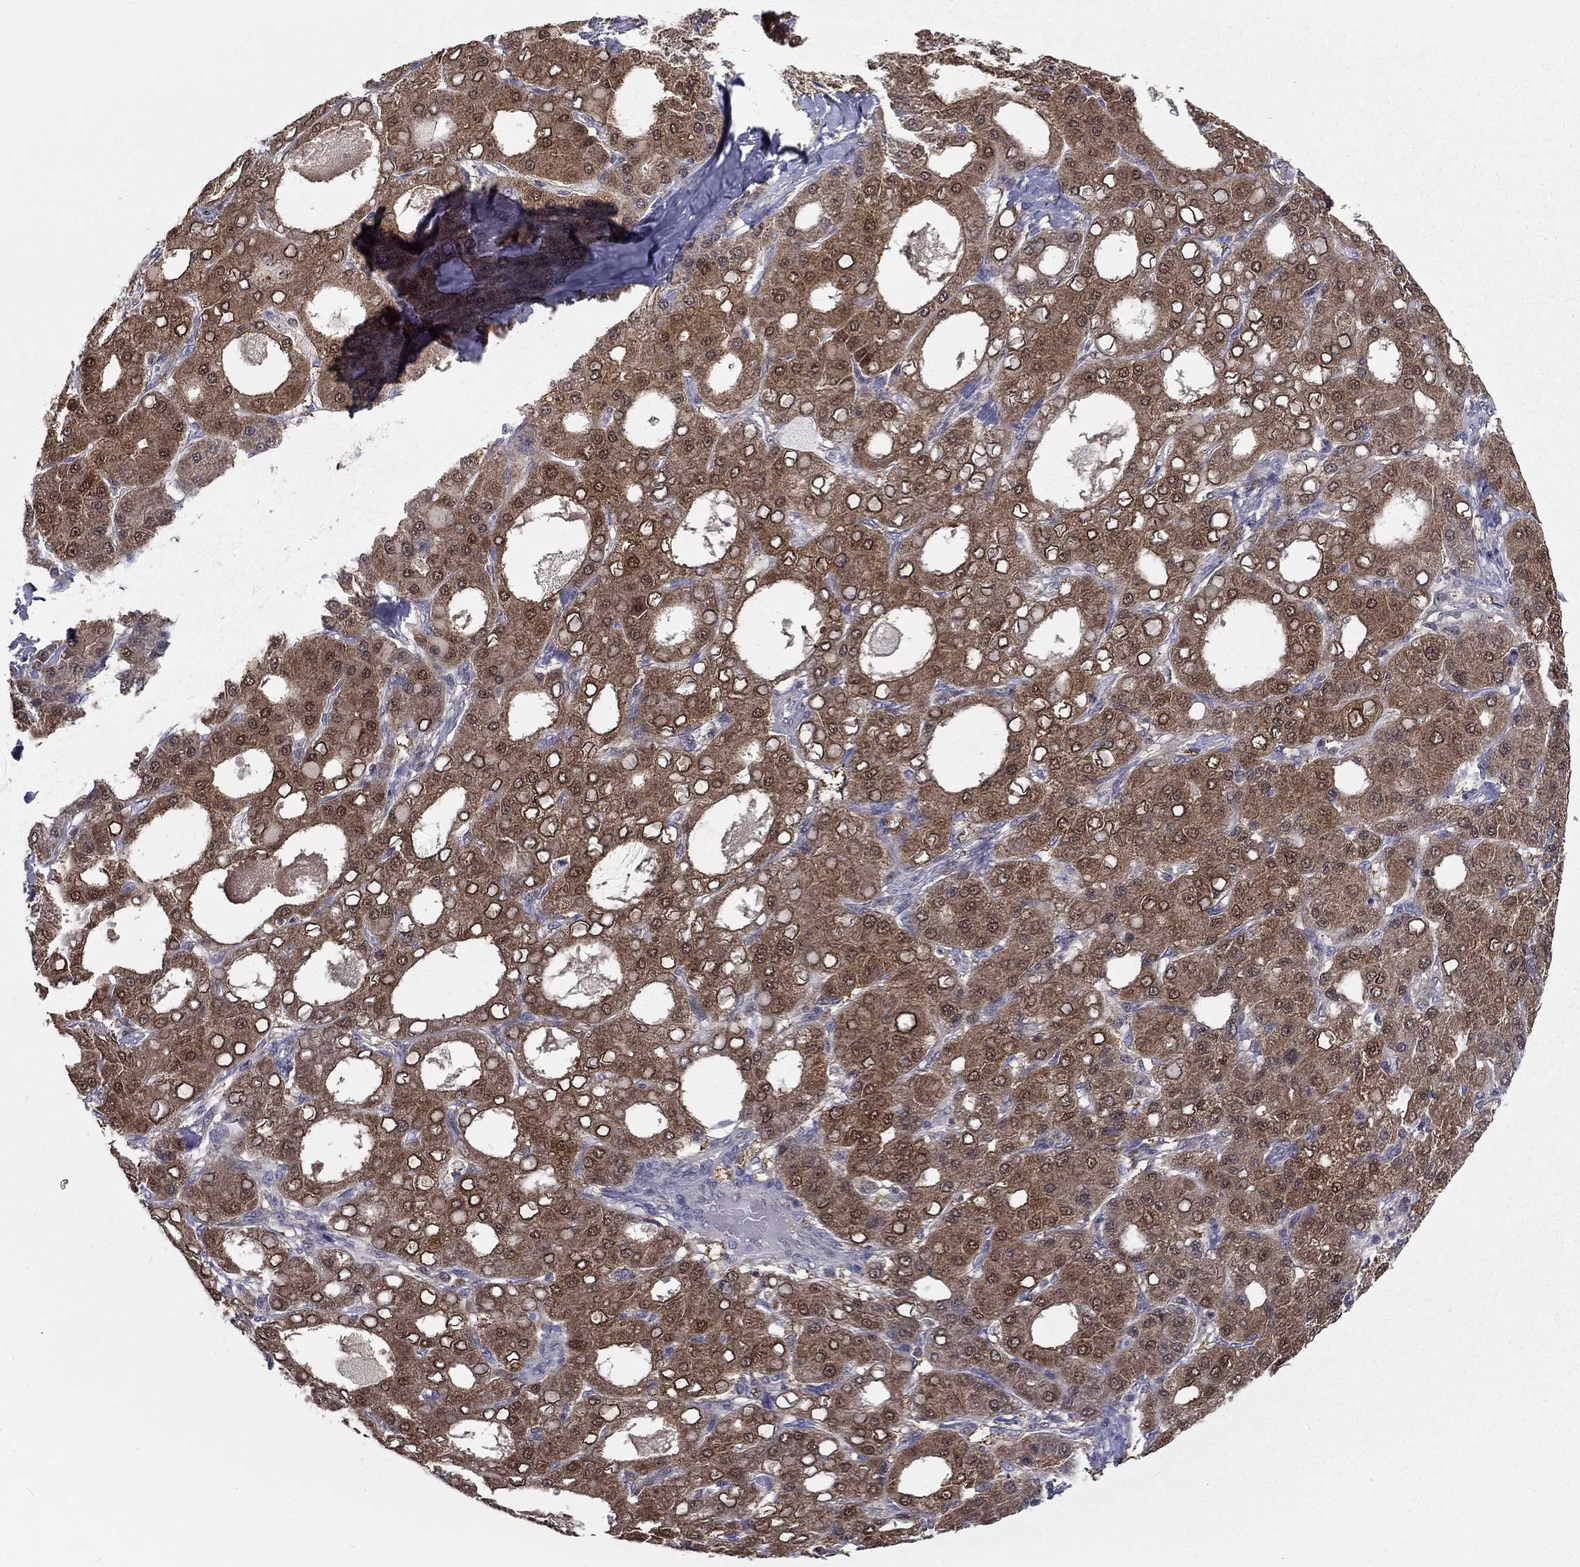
{"staining": {"intensity": "moderate", "quantity": ">75%", "location": "cytoplasmic/membranous"}, "tissue": "liver cancer", "cell_type": "Tumor cells", "image_type": "cancer", "snomed": [{"axis": "morphology", "description": "Carcinoma, Hepatocellular, NOS"}, {"axis": "topography", "description": "Liver"}], "caption": "A brown stain highlights moderate cytoplasmic/membranous staining of a protein in liver hepatocellular carcinoma tumor cells. (brown staining indicates protein expression, while blue staining denotes nuclei).", "gene": "NIT2", "patient": {"sex": "male", "age": 65}}